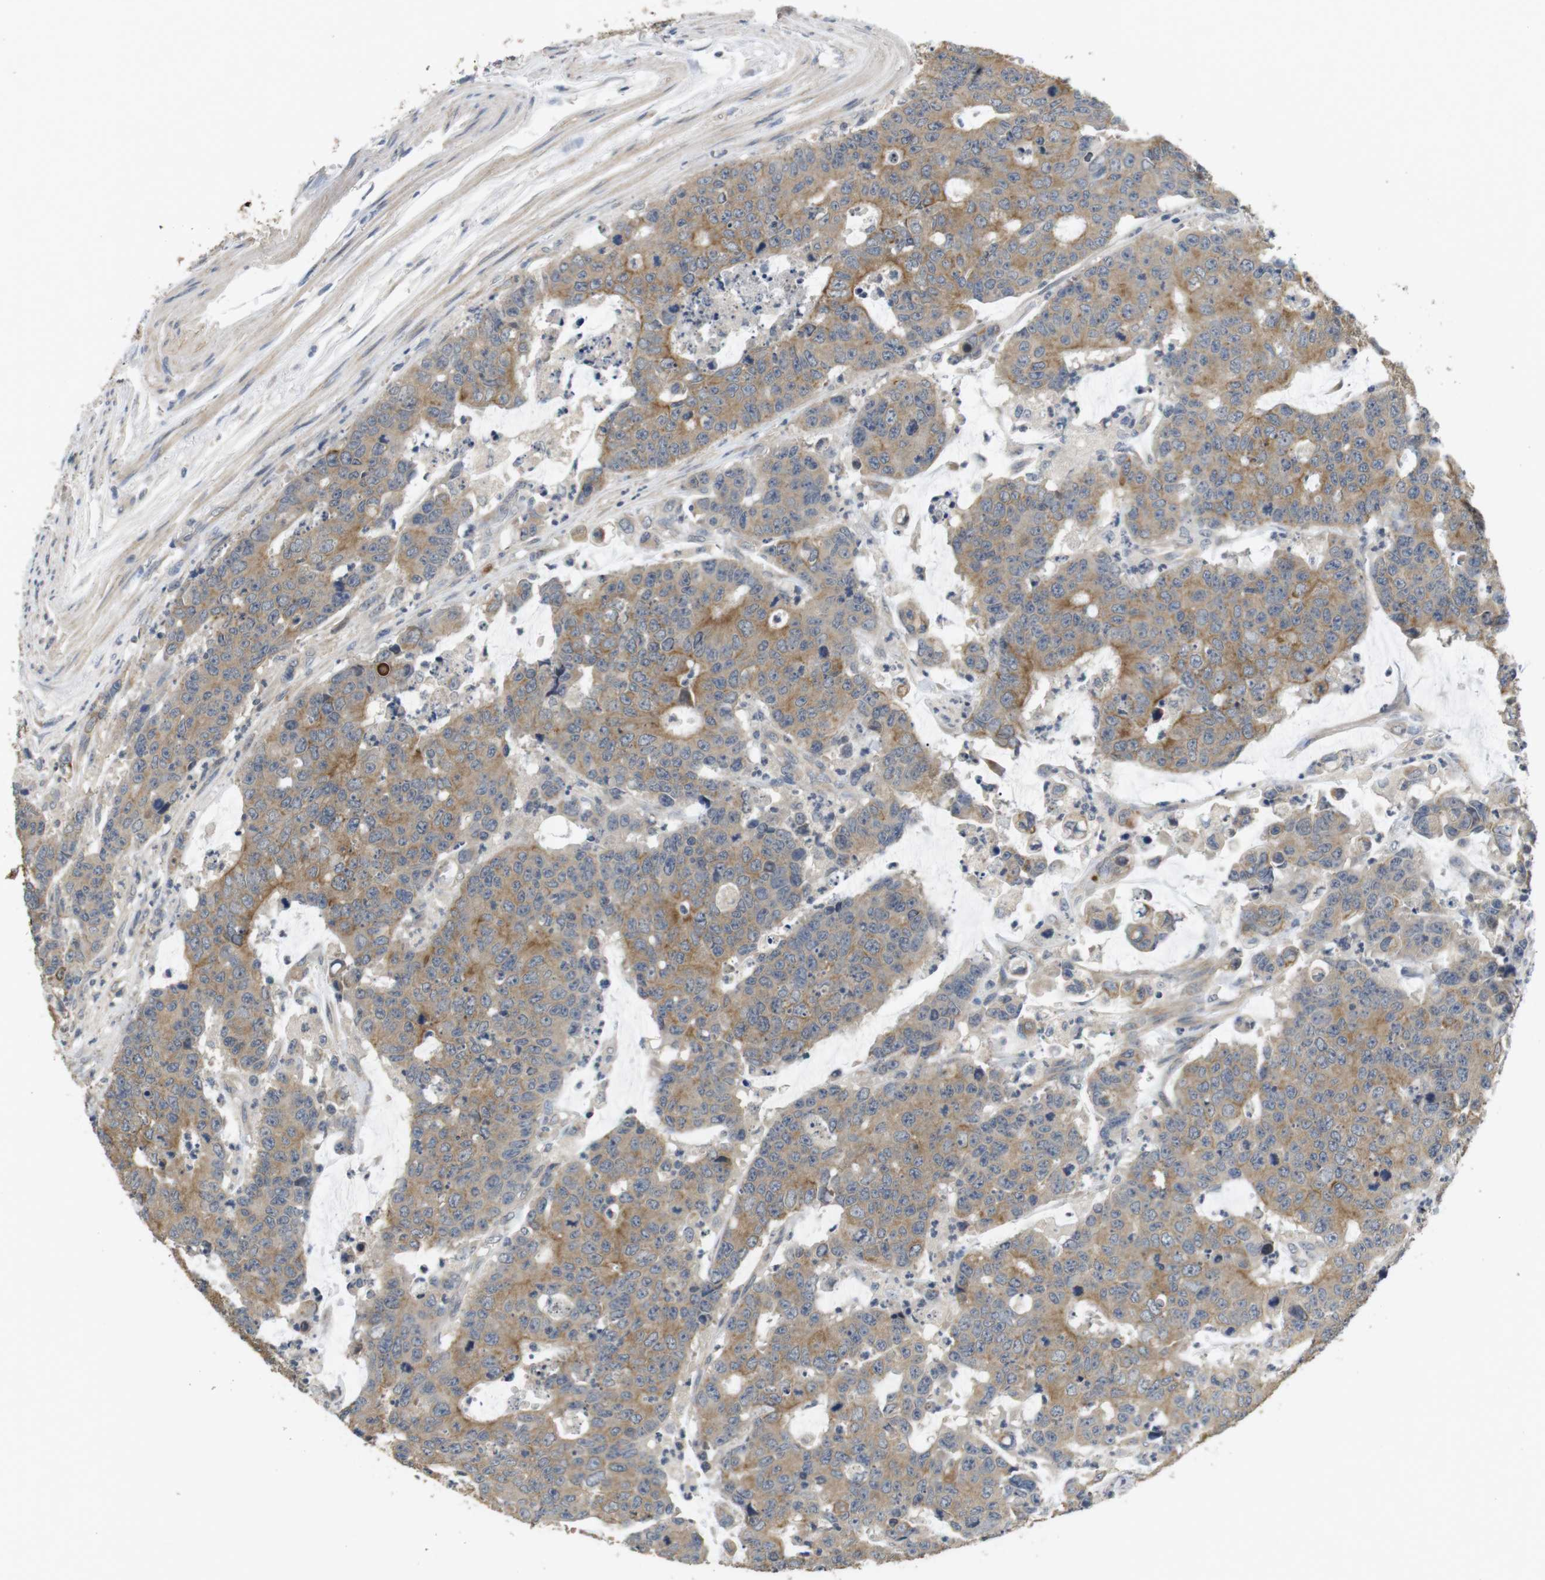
{"staining": {"intensity": "moderate", "quantity": ">75%", "location": "cytoplasmic/membranous"}, "tissue": "colorectal cancer", "cell_type": "Tumor cells", "image_type": "cancer", "snomed": [{"axis": "morphology", "description": "Adenocarcinoma, NOS"}, {"axis": "topography", "description": "Colon"}], "caption": "Colorectal cancer (adenocarcinoma) stained with IHC displays moderate cytoplasmic/membranous expression in approximately >75% of tumor cells. The staining was performed using DAB (3,3'-diaminobenzidine), with brown indicating positive protein expression. Nuclei are stained blue with hematoxylin.", "gene": "ADGRL3", "patient": {"sex": "female", "age": 86}}